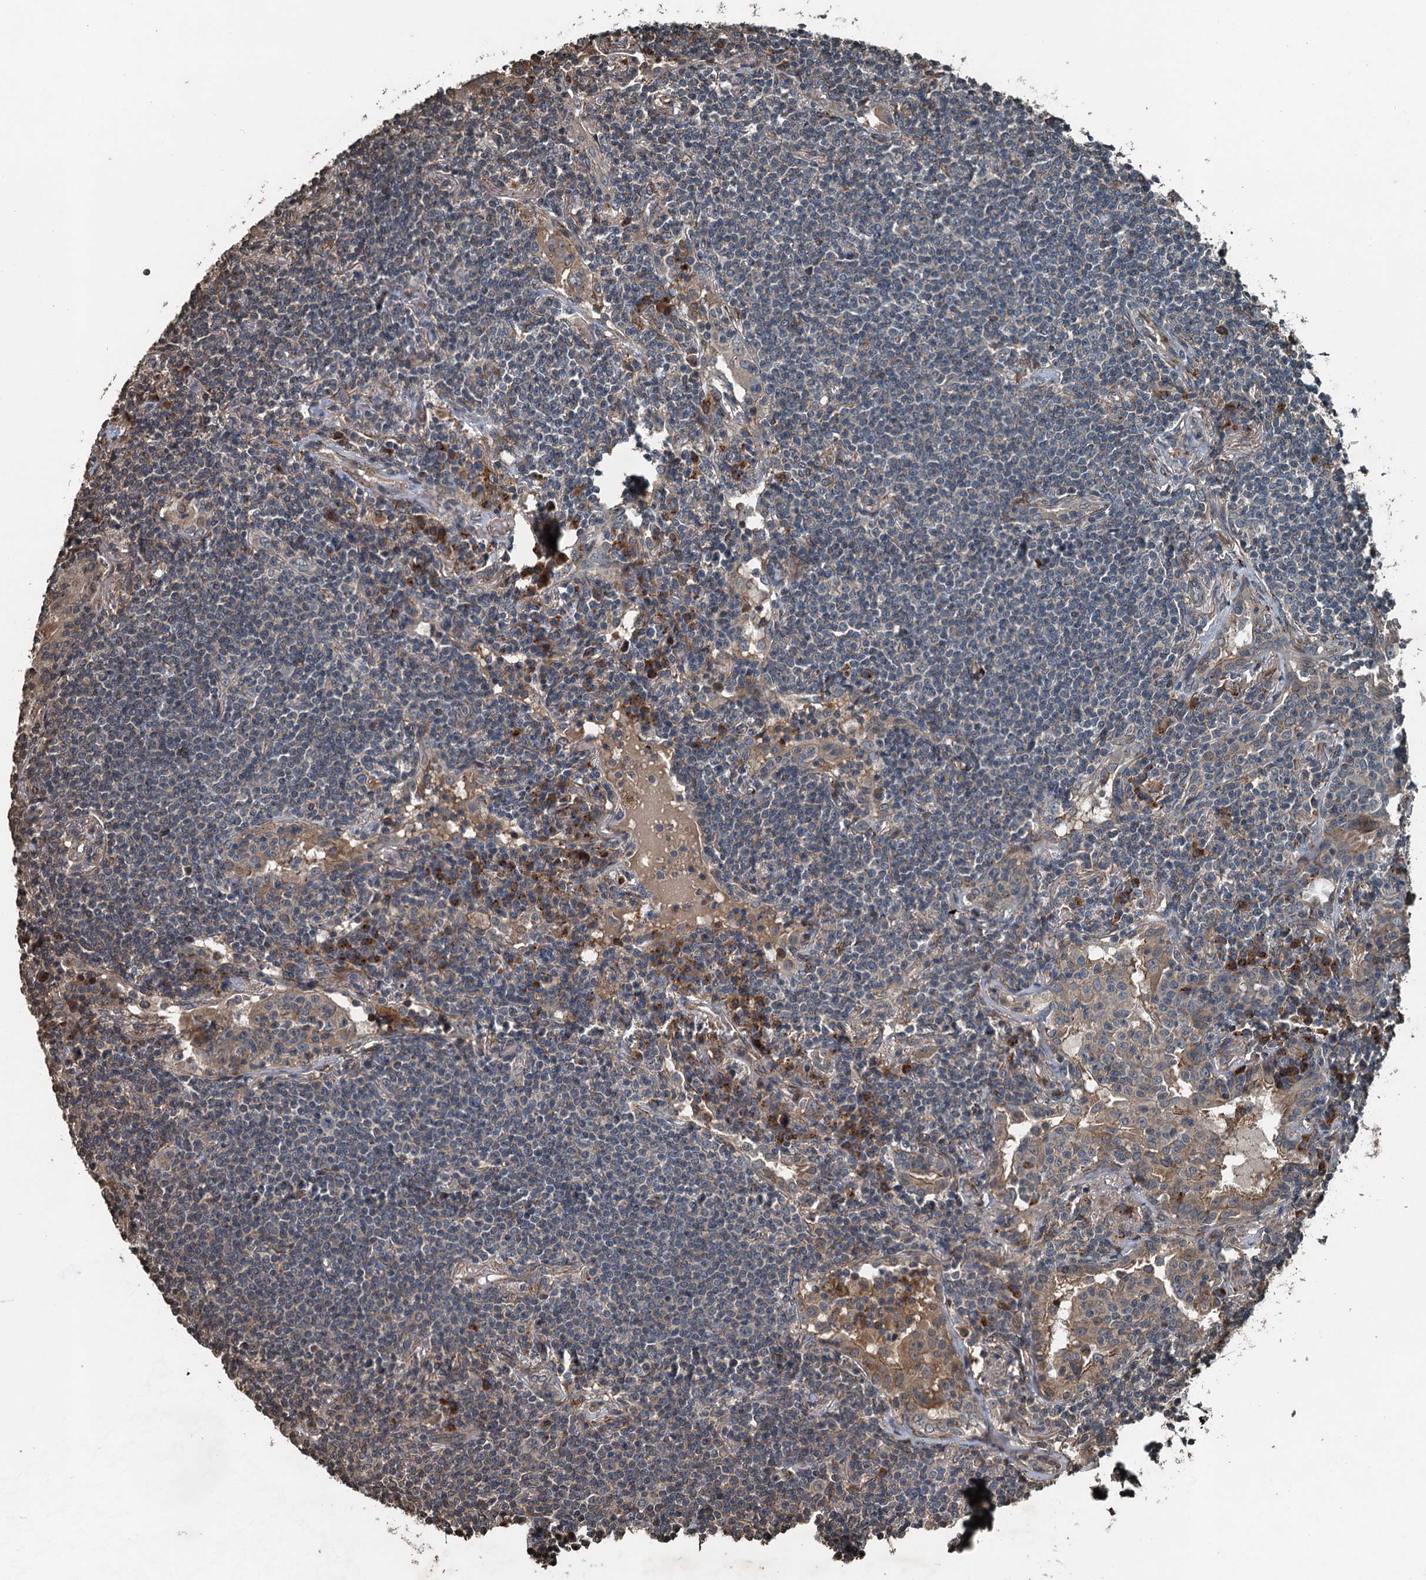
{"staining": {"intensity": "negative", "quantity": "none", "location": "none"}, "tissue": "lymphoma", "cell_type": "Tumor cells", "image_type": "cancer", "snomed": [{"axis": "morphology", "description": "Malignant lymphoma, non-Hodgkin's type, Low grade"}, {"axis": "topography", "description": "Lung"}], "caption": "This is a histopathology image of immunohistochemistry (IHC) staining of malignant lymphoma, non-Hodgkin's type (low-grade), which shows no positivity in tumor cells.", "gene": "TCTN1", "patient": {"sex": "female", "age": 71}}